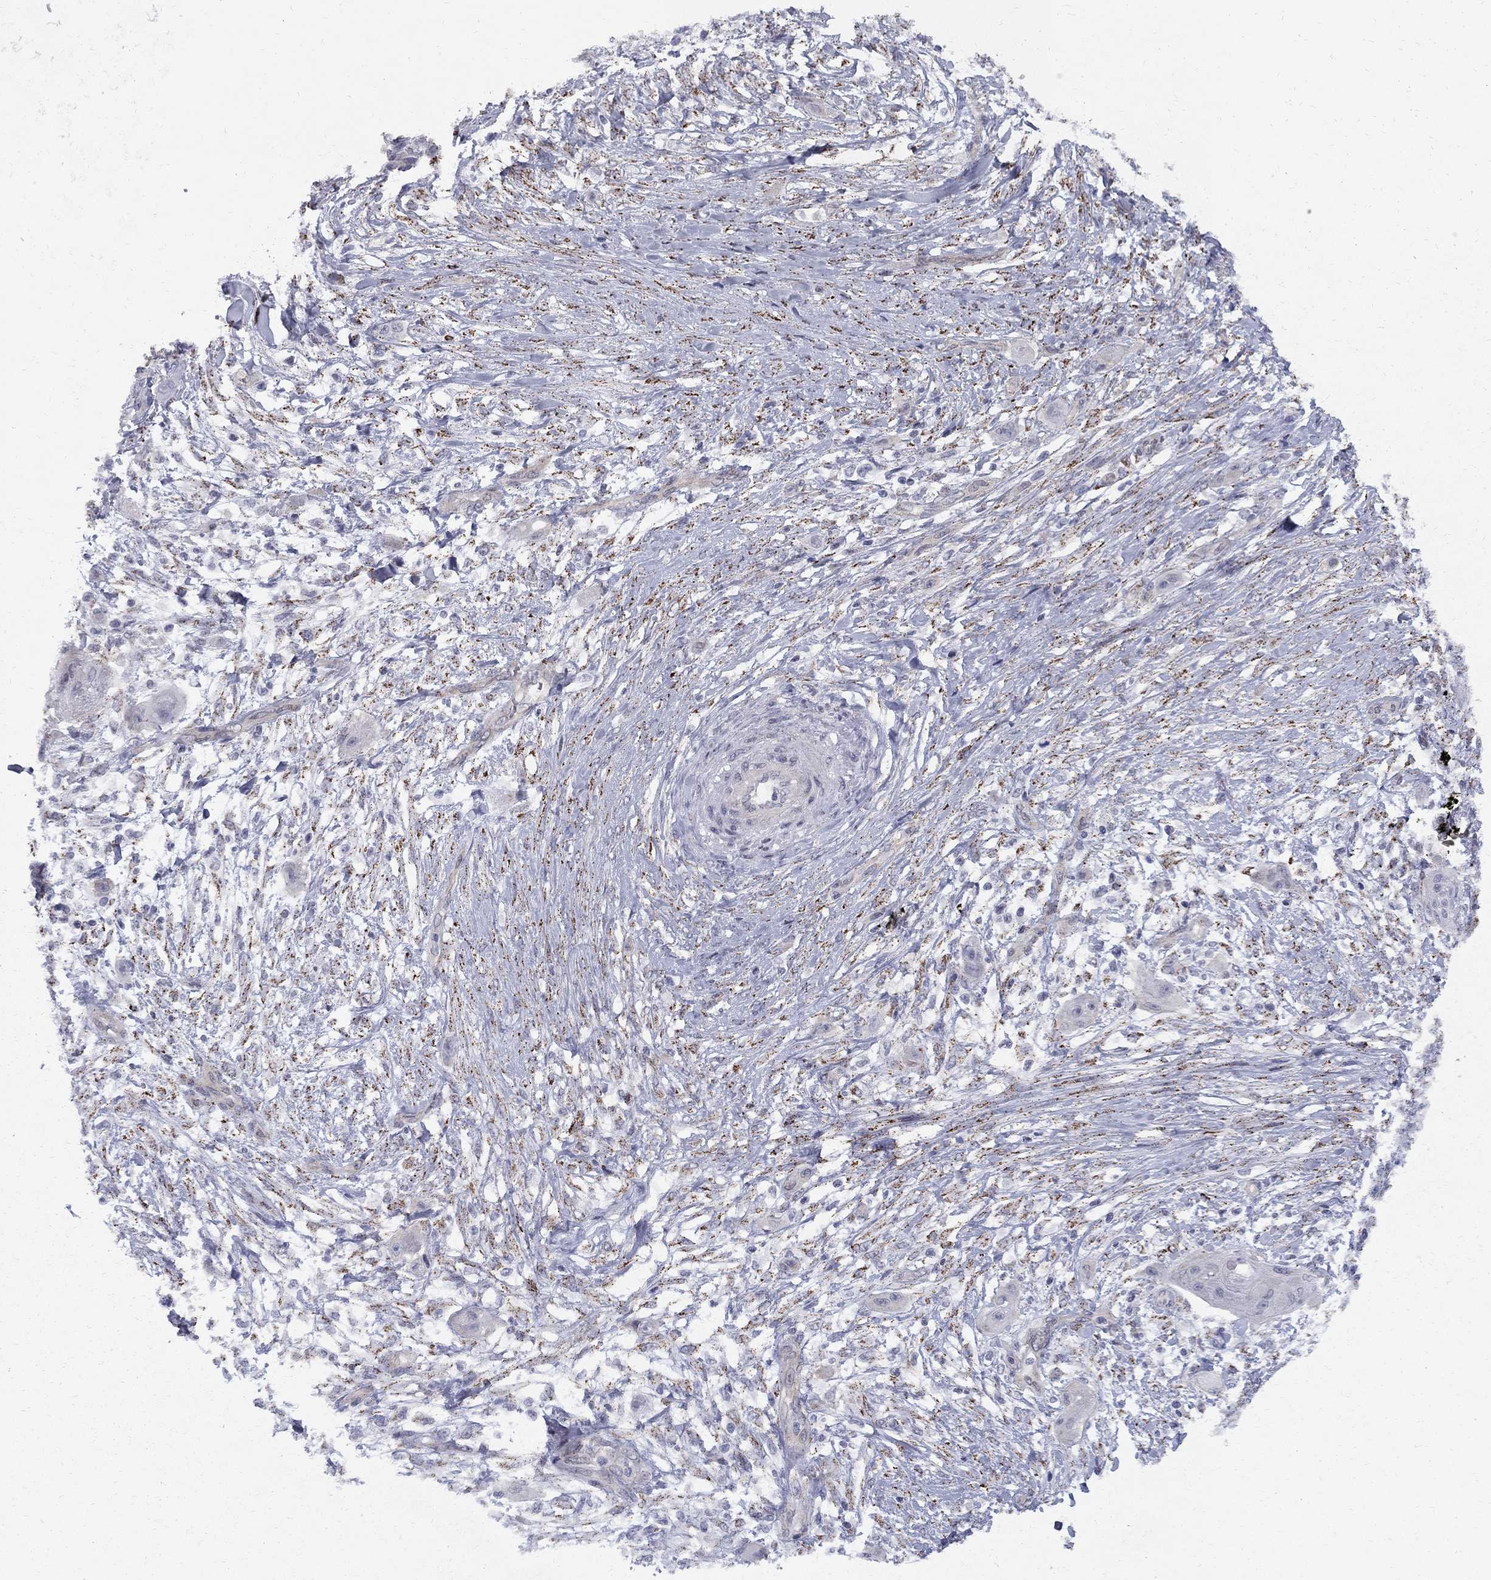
{"staining": {"intensity": "negative", "quantity": "none", "location": "none"}, "tissue": "skin cancer", "cell_type": "Tumor cells", "image_type": "cancer", "snomed": [{"axis": "morphology", "description": "Squamous cell carcinoma, NOS"}, {"axis": "topography", "description": "Skin"}], "caption": "Tumor cells show no significant positivity in skin cancer. (Brightfield microscopy of DAB (3,3'-diaminobenzidine) immunohistochemistry (IHC) at high magnification).", "gene": "CLIC6", "patient": {"sex": "male", "age": 62}}